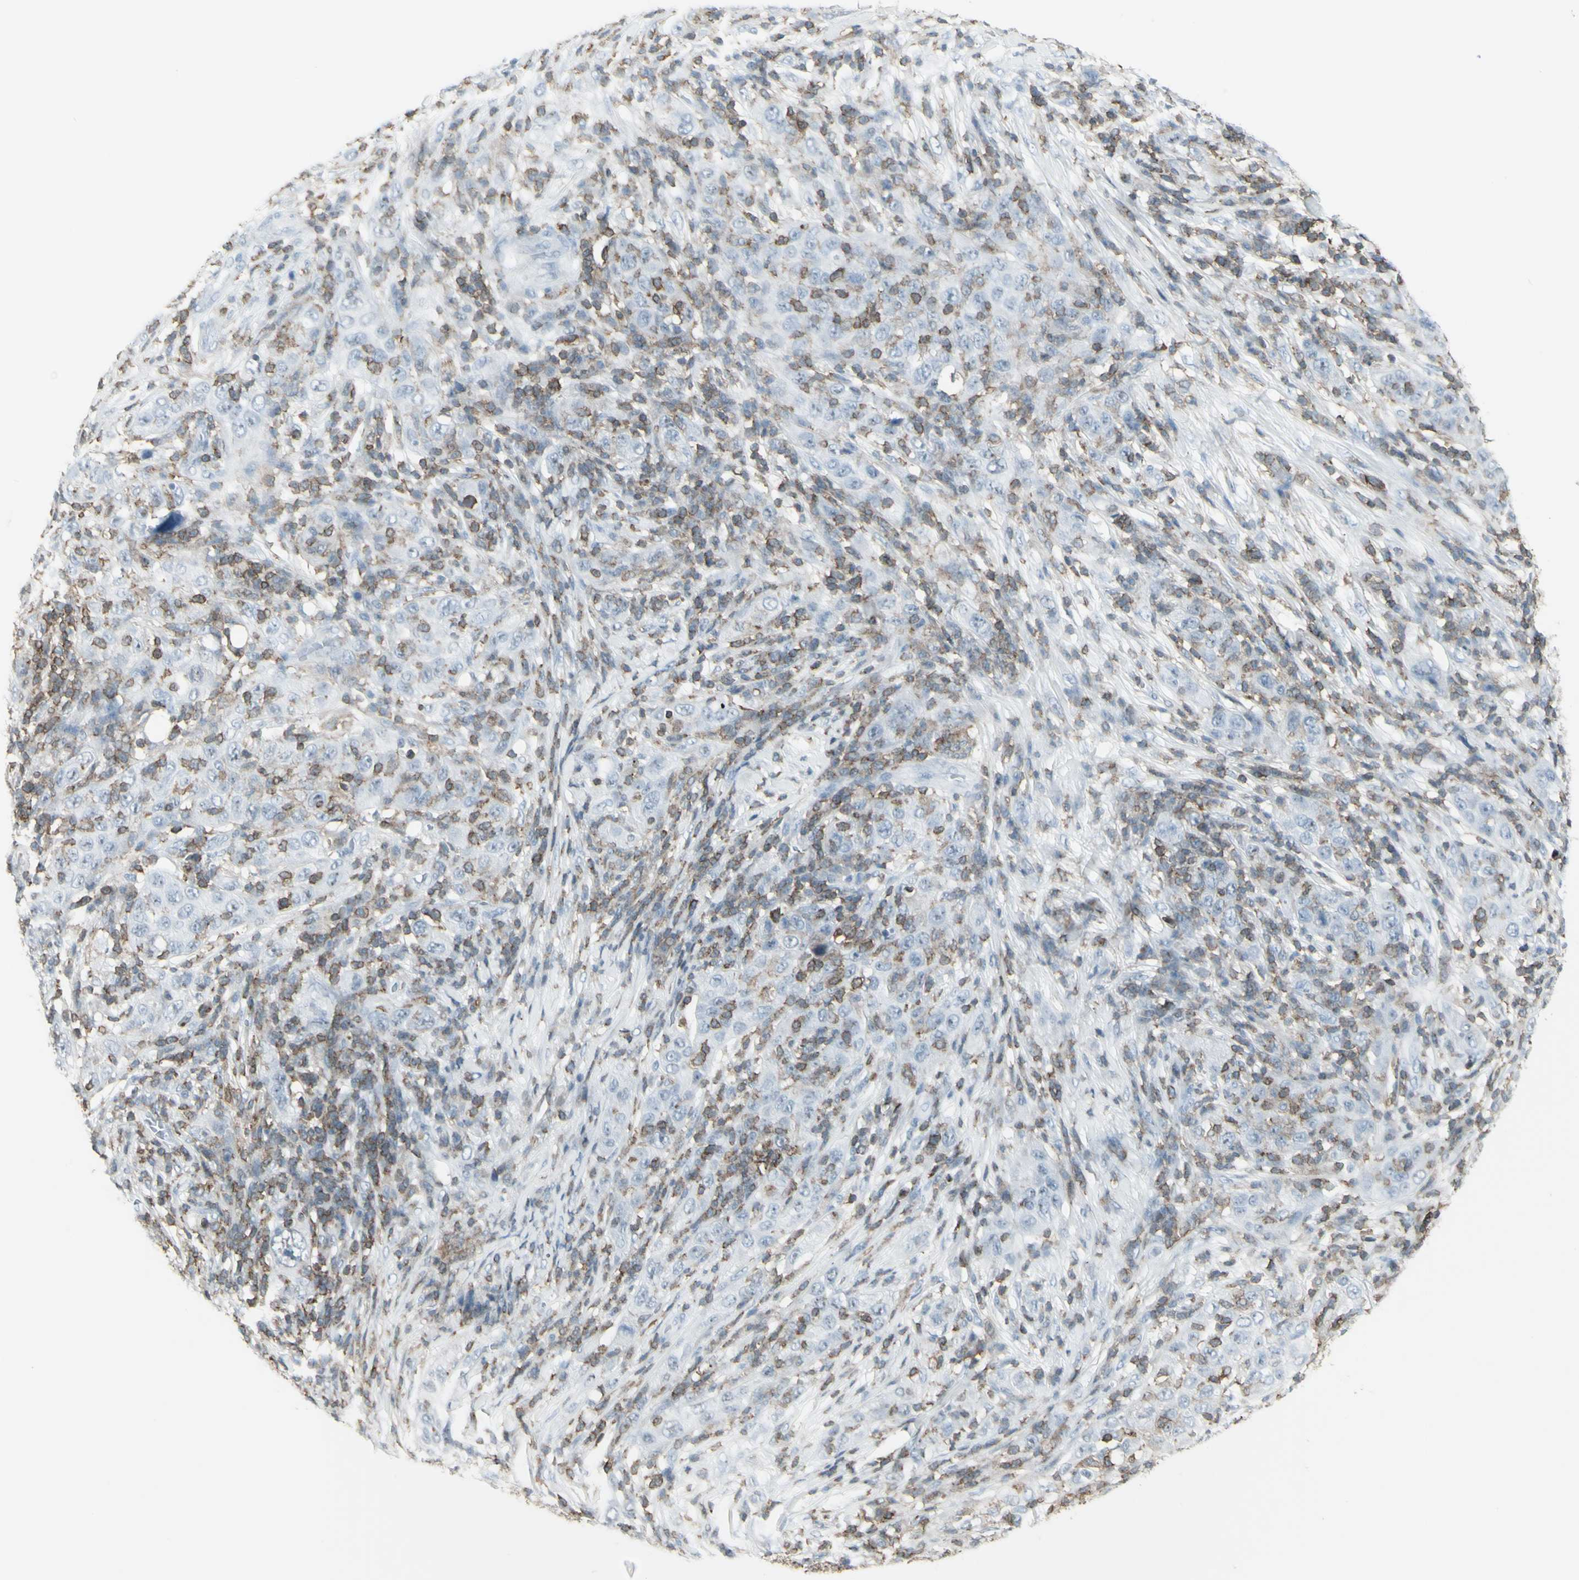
{"staining": {"intensity": "negative", "quantity": "none", "location": "none"}, "tissue": "skin cancer", "cell_type": "Tumor cells", "image_type": "cancer", "snomed": [{"axis": "morphology", "description": "Squamous cell carcinoma, NOS"}, {"axis": "topography", "description": "Skin"}], "caption": "This is an immunohistochemistry image of human skin cancer. There is no staining in tumor cells.", "gene": "NRG1", "patient": {"sex": "female", "age": 88}}